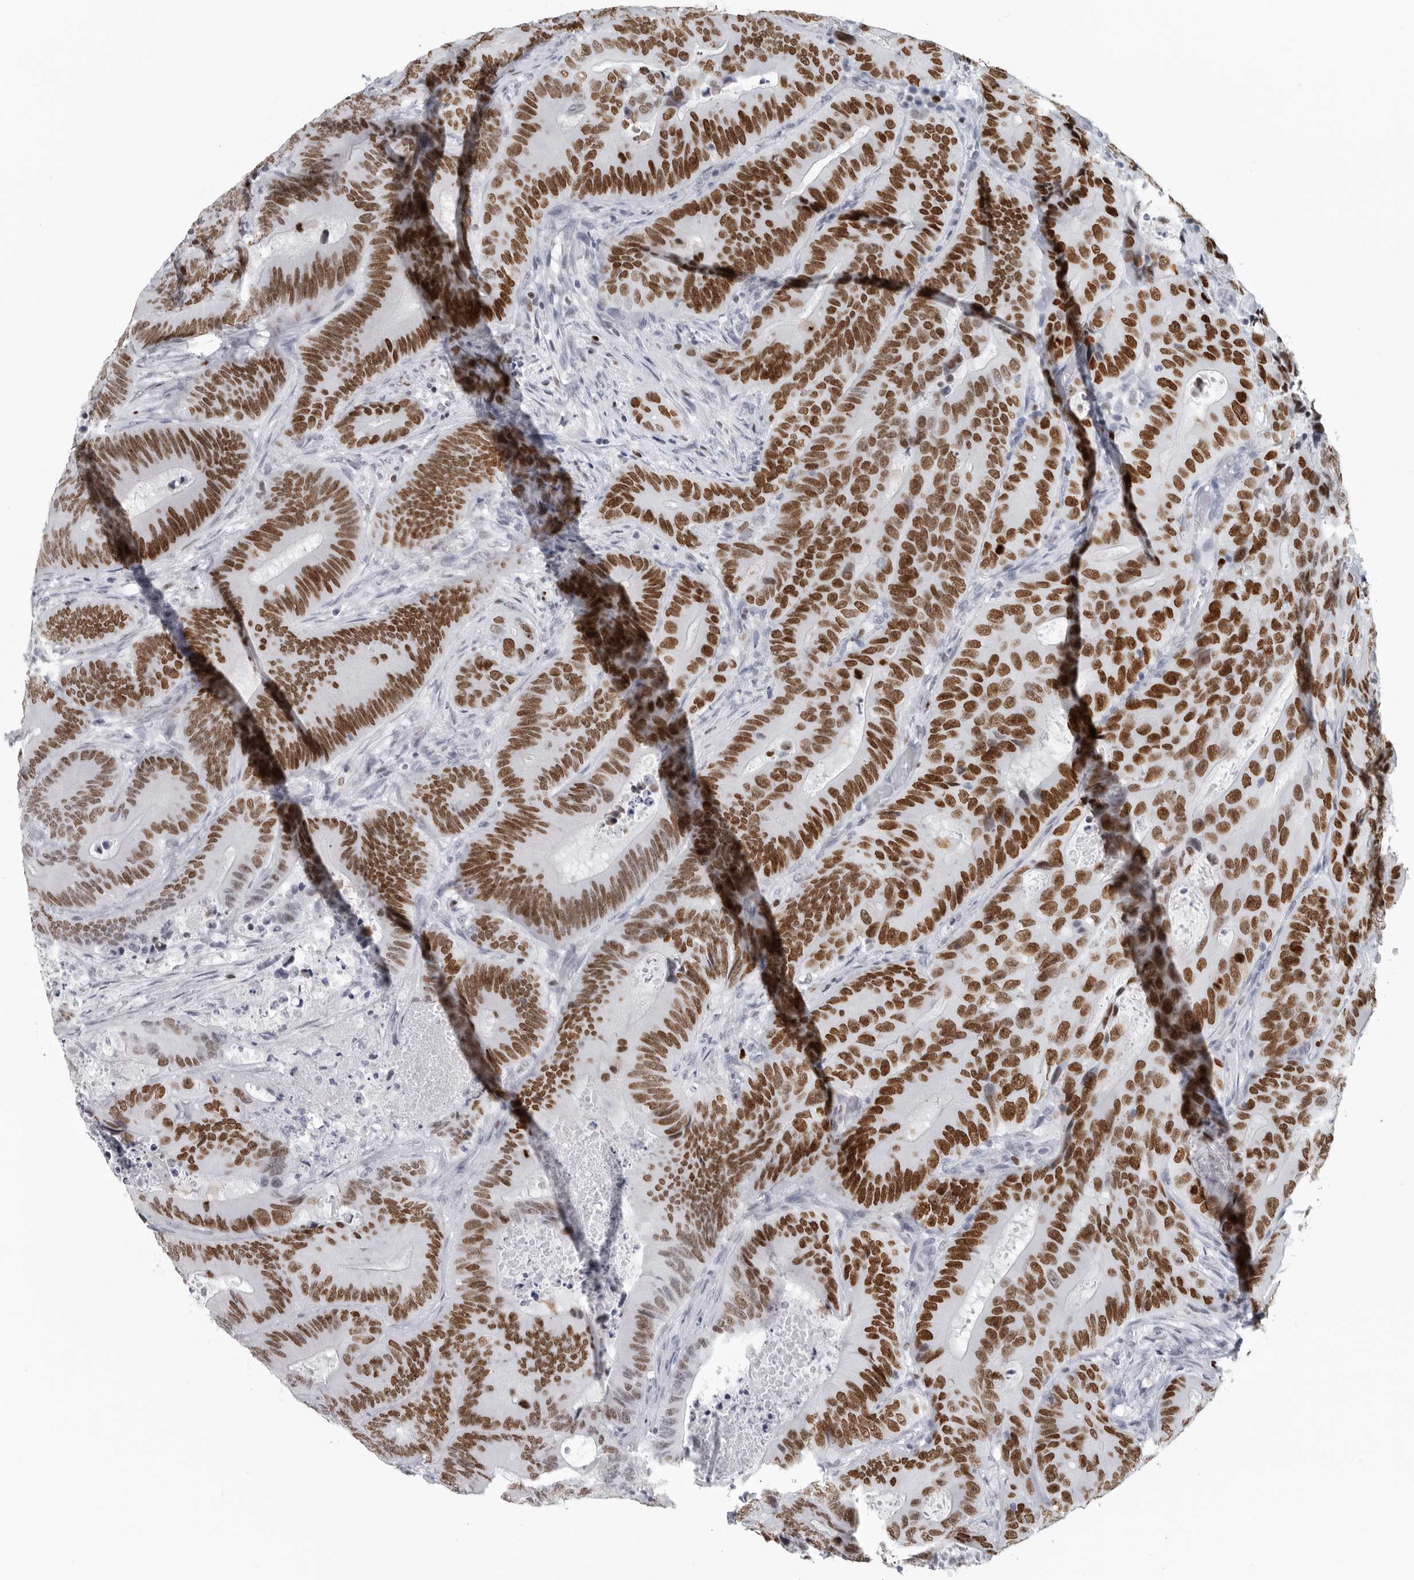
{"staining": {"intensity": "strong", "quantity": ">75%", "location": "nuclear"}, "tissue": "colorectal cancer", "cell_type": "Tumor cells", "image_type": "cancer", "snomed": [{"axis": "morphology", "description": "Adenocarcinoma, NOS"}, {"axis": "topography", "description": "Colon"}], "caption": "Colorectal adenocarcinoma tissue demonstrates strong nuclear staining in about >75% of tumor cells, visualized by immunohistochemistry.", "gene": "SATB2", "patient": {"sex": "male", "age": 83}}